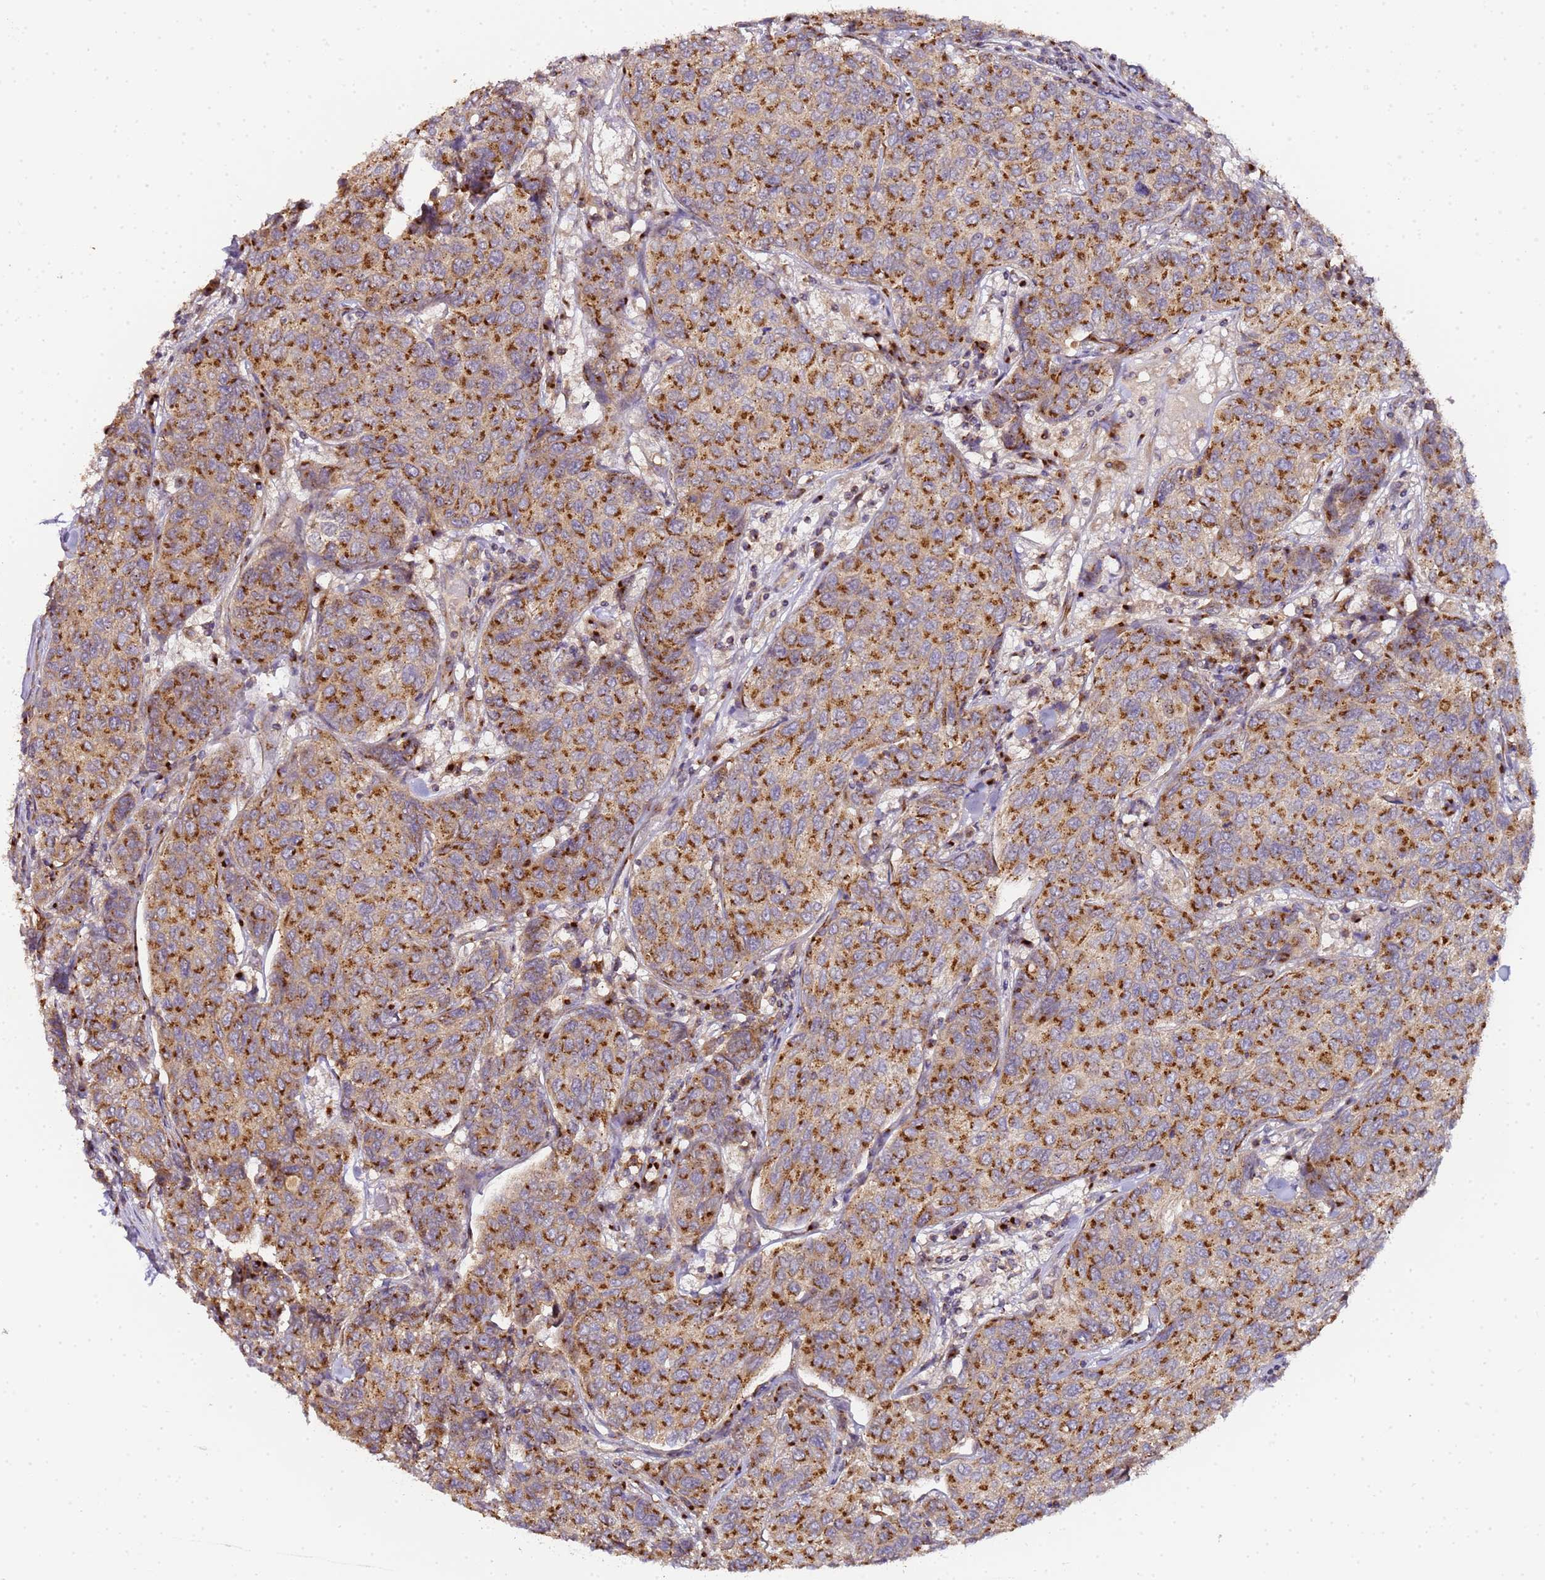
{"staining": {"intensity": "strong", "quantity": ">75%", "location": "cytoplasmic/membranous"}, "tissue": "breast cancer", "cell_type": "Tumor cells", "image_type": "cancer", "snomed": [{"axis": "morphology", "description": "Duct carcinoma"}, {"axis": "topography", "description": "Breast"}], "caption": "Tumor cells reveal high levels of strong cytoplasmic/membranous staining in about >75% of cells in breast cancer.", "gene": "MRPL49", "patient": {"sex": "female", "age": 55}}